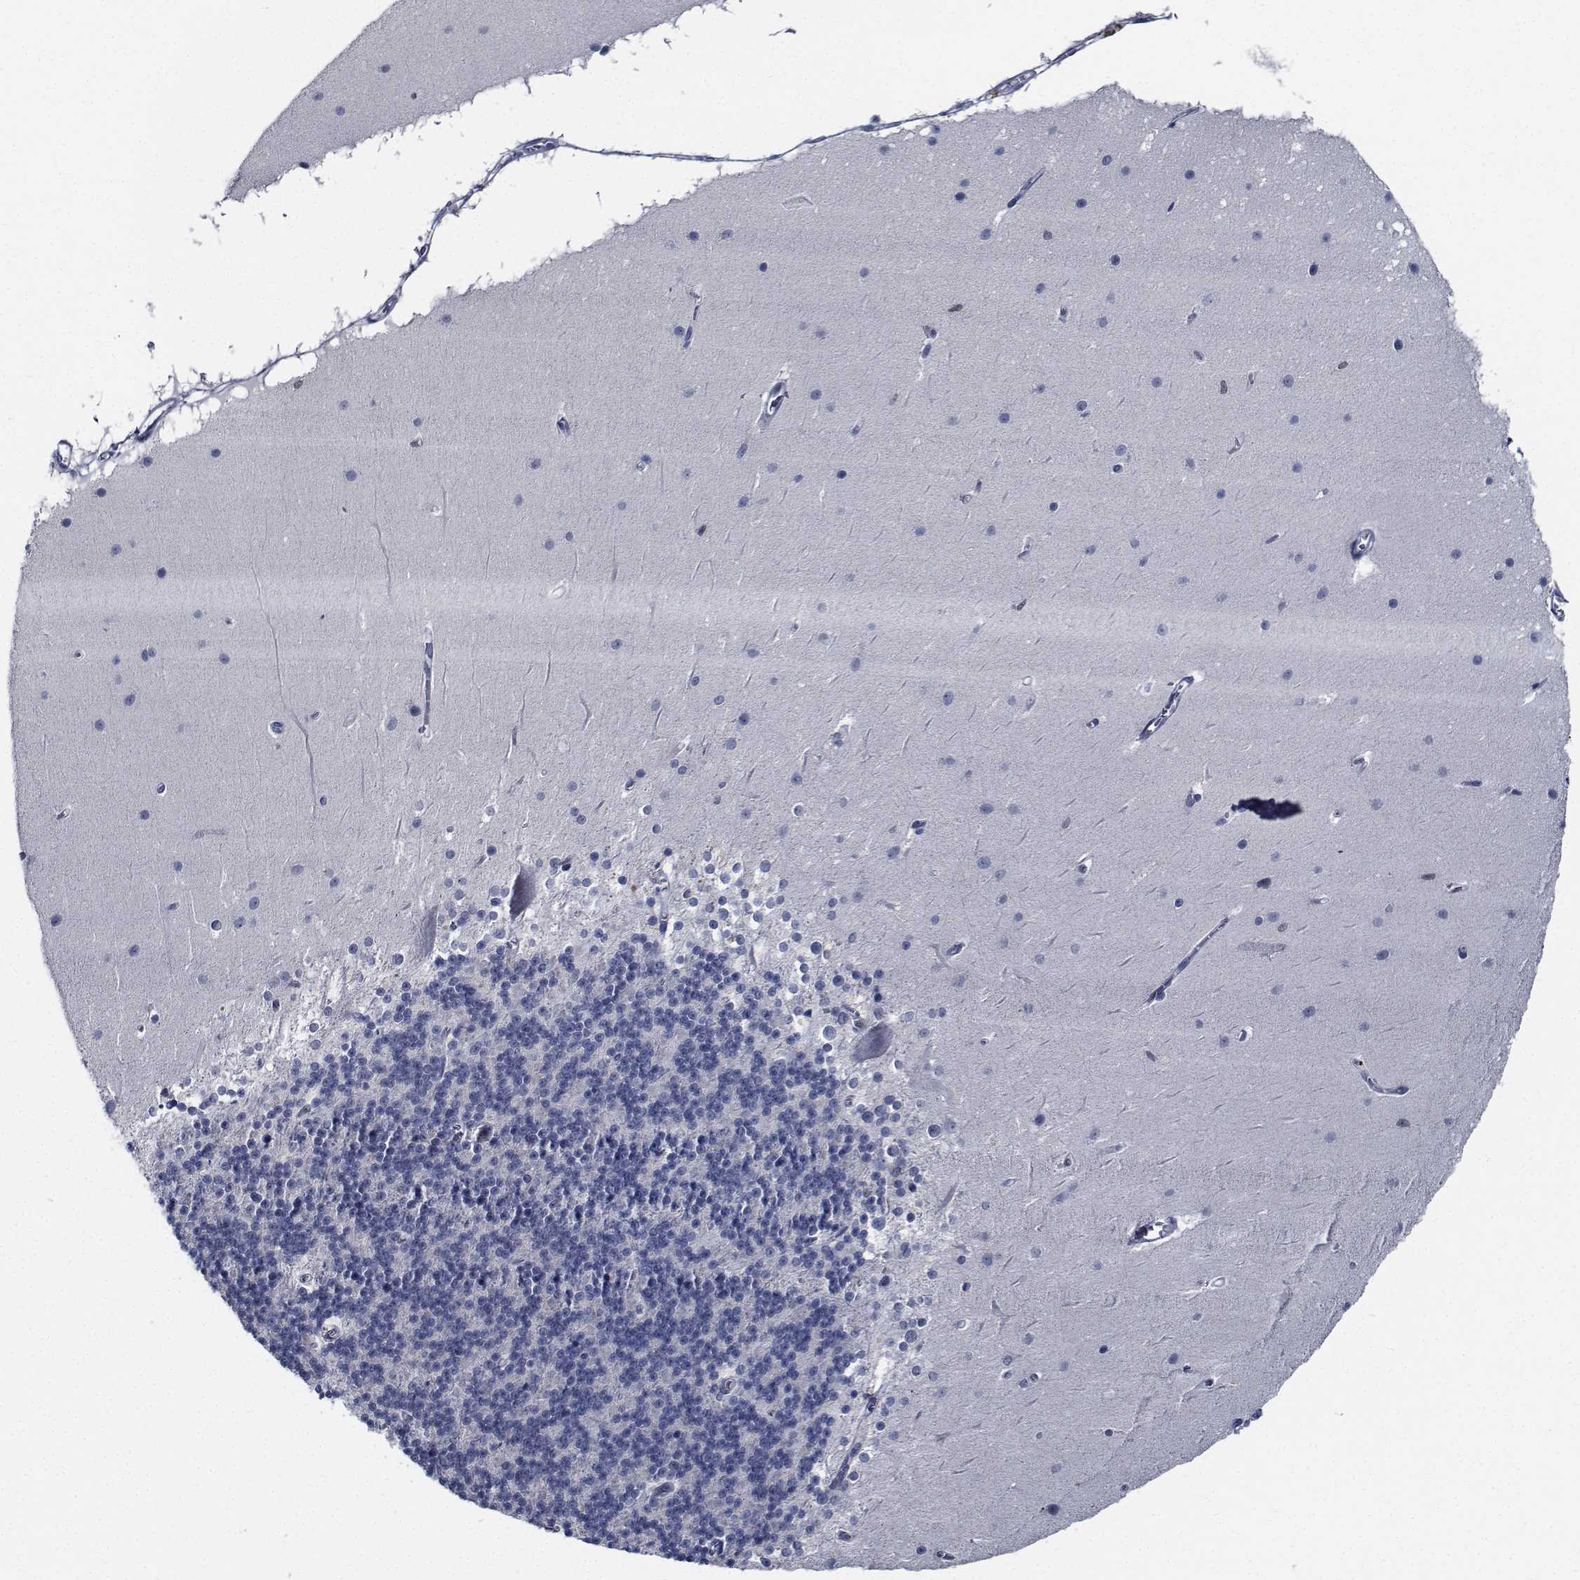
{"staining": {"intensity": "negative", "quantity": "none", "location": "none"}, "tissue": "cerebellum", "cell_type": "Cells in granular layer", "image_type": "normal", "snomed": [{"axis": "morphology", "description": "Normal tissue, NOS"}, {"axis": "topography", "description": "Cerebellum"}], "caption": "Immunohistochemical staining of unremarkable cerebellum shows no significant staining in cells in granular layer.", "gene": "NVL", "patient": {"sex": "female", "age": 19}}